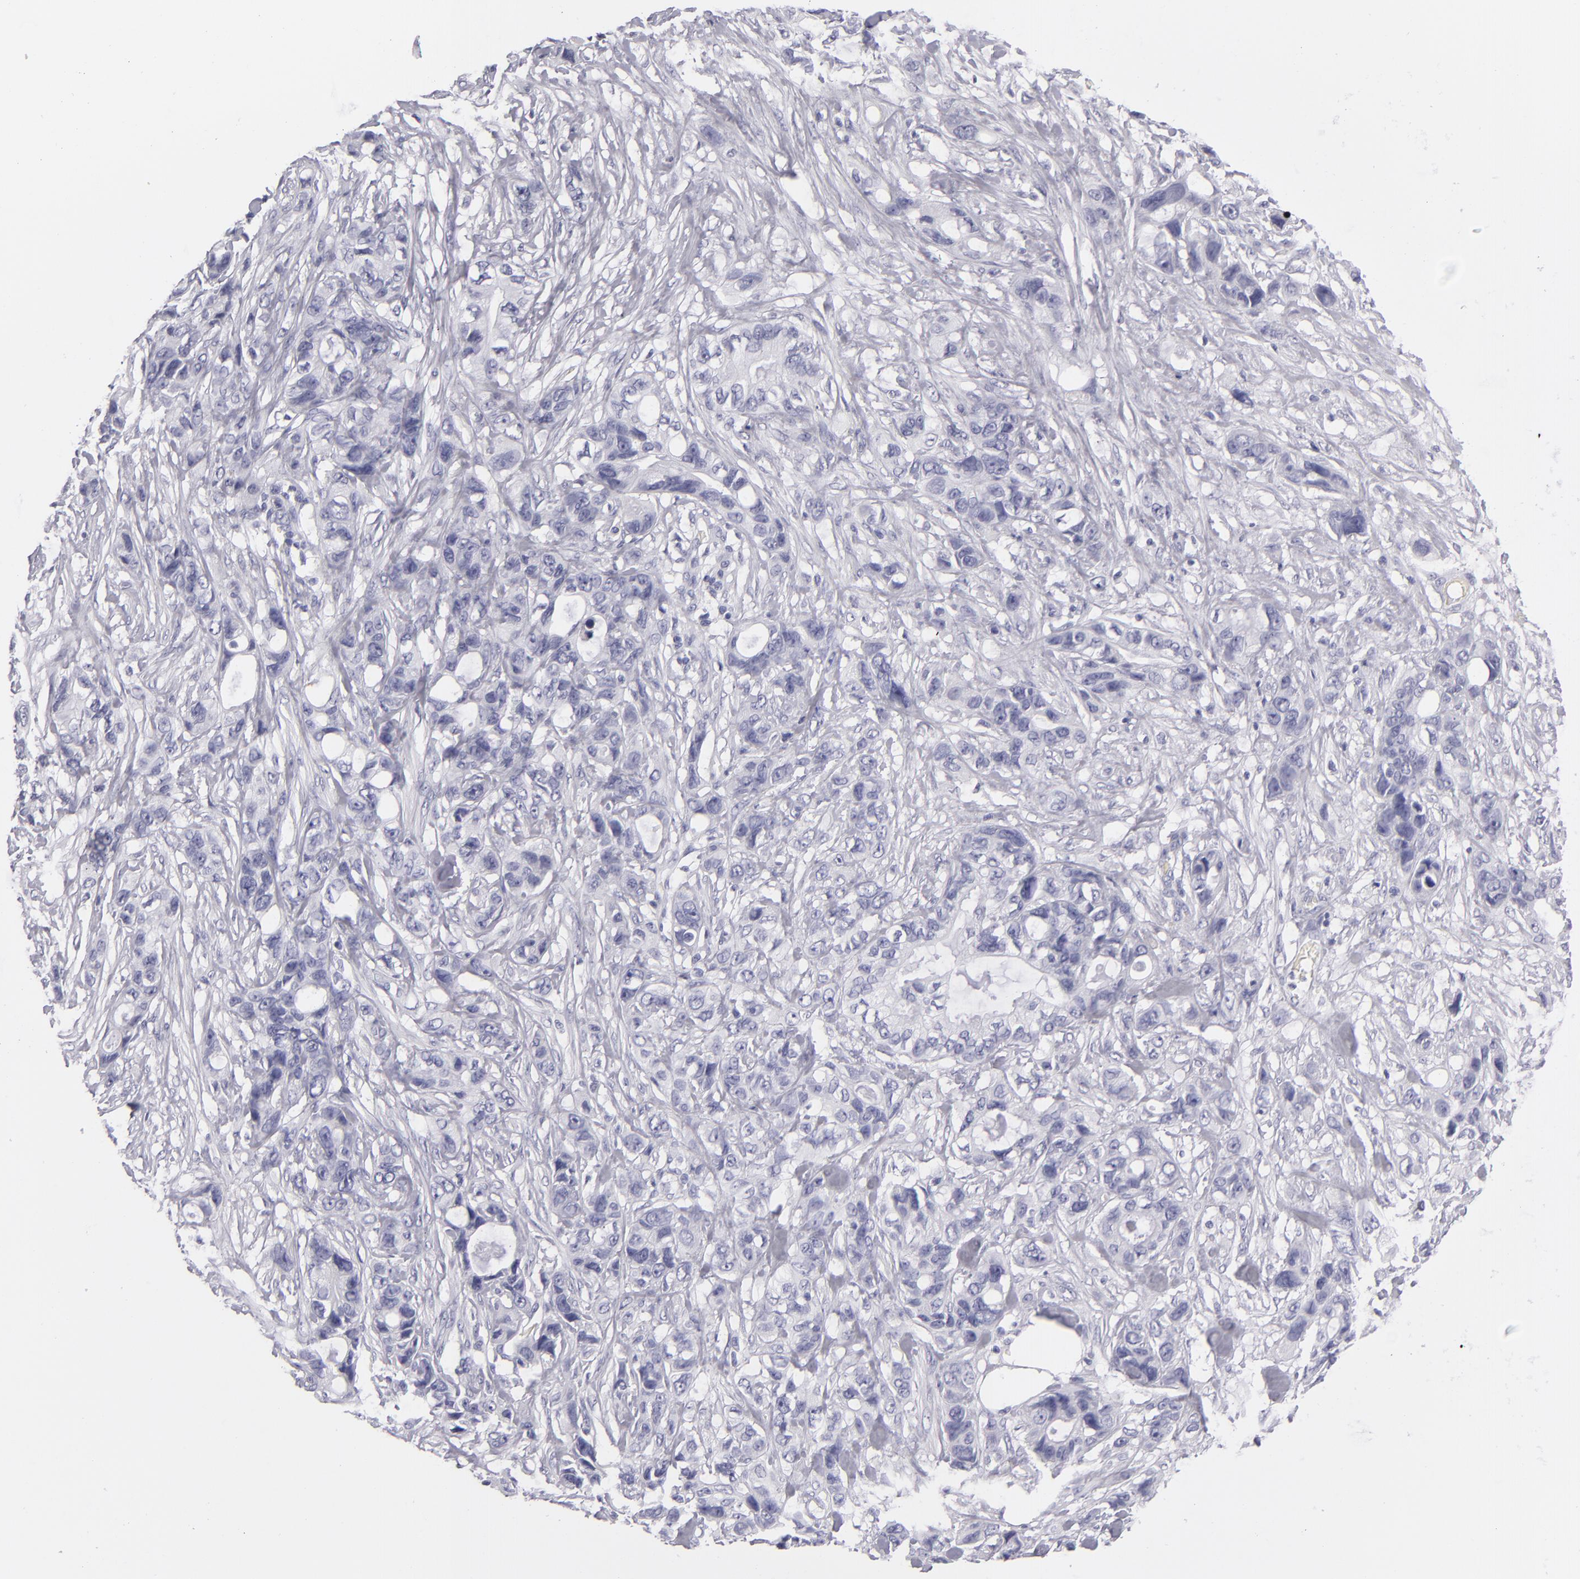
{"staining": {"intensity": "negative", "quantity": "none", "location": "none"}, "tissue": "stomach cancer", "cell_type": "Tumor cells", "image_type": "cancer", "snomed": [{"axis": "morphology", "description": "Adenocarcinoma, NOS"}, {"axis": "topography", "description": "Stomach, upper"}], "caption": "The histopathology image demonstrates no significant positivity in tumor cells of stomach cancer.", "gene": "VIL1", "patient": {"sex": "male", "age": 47}}